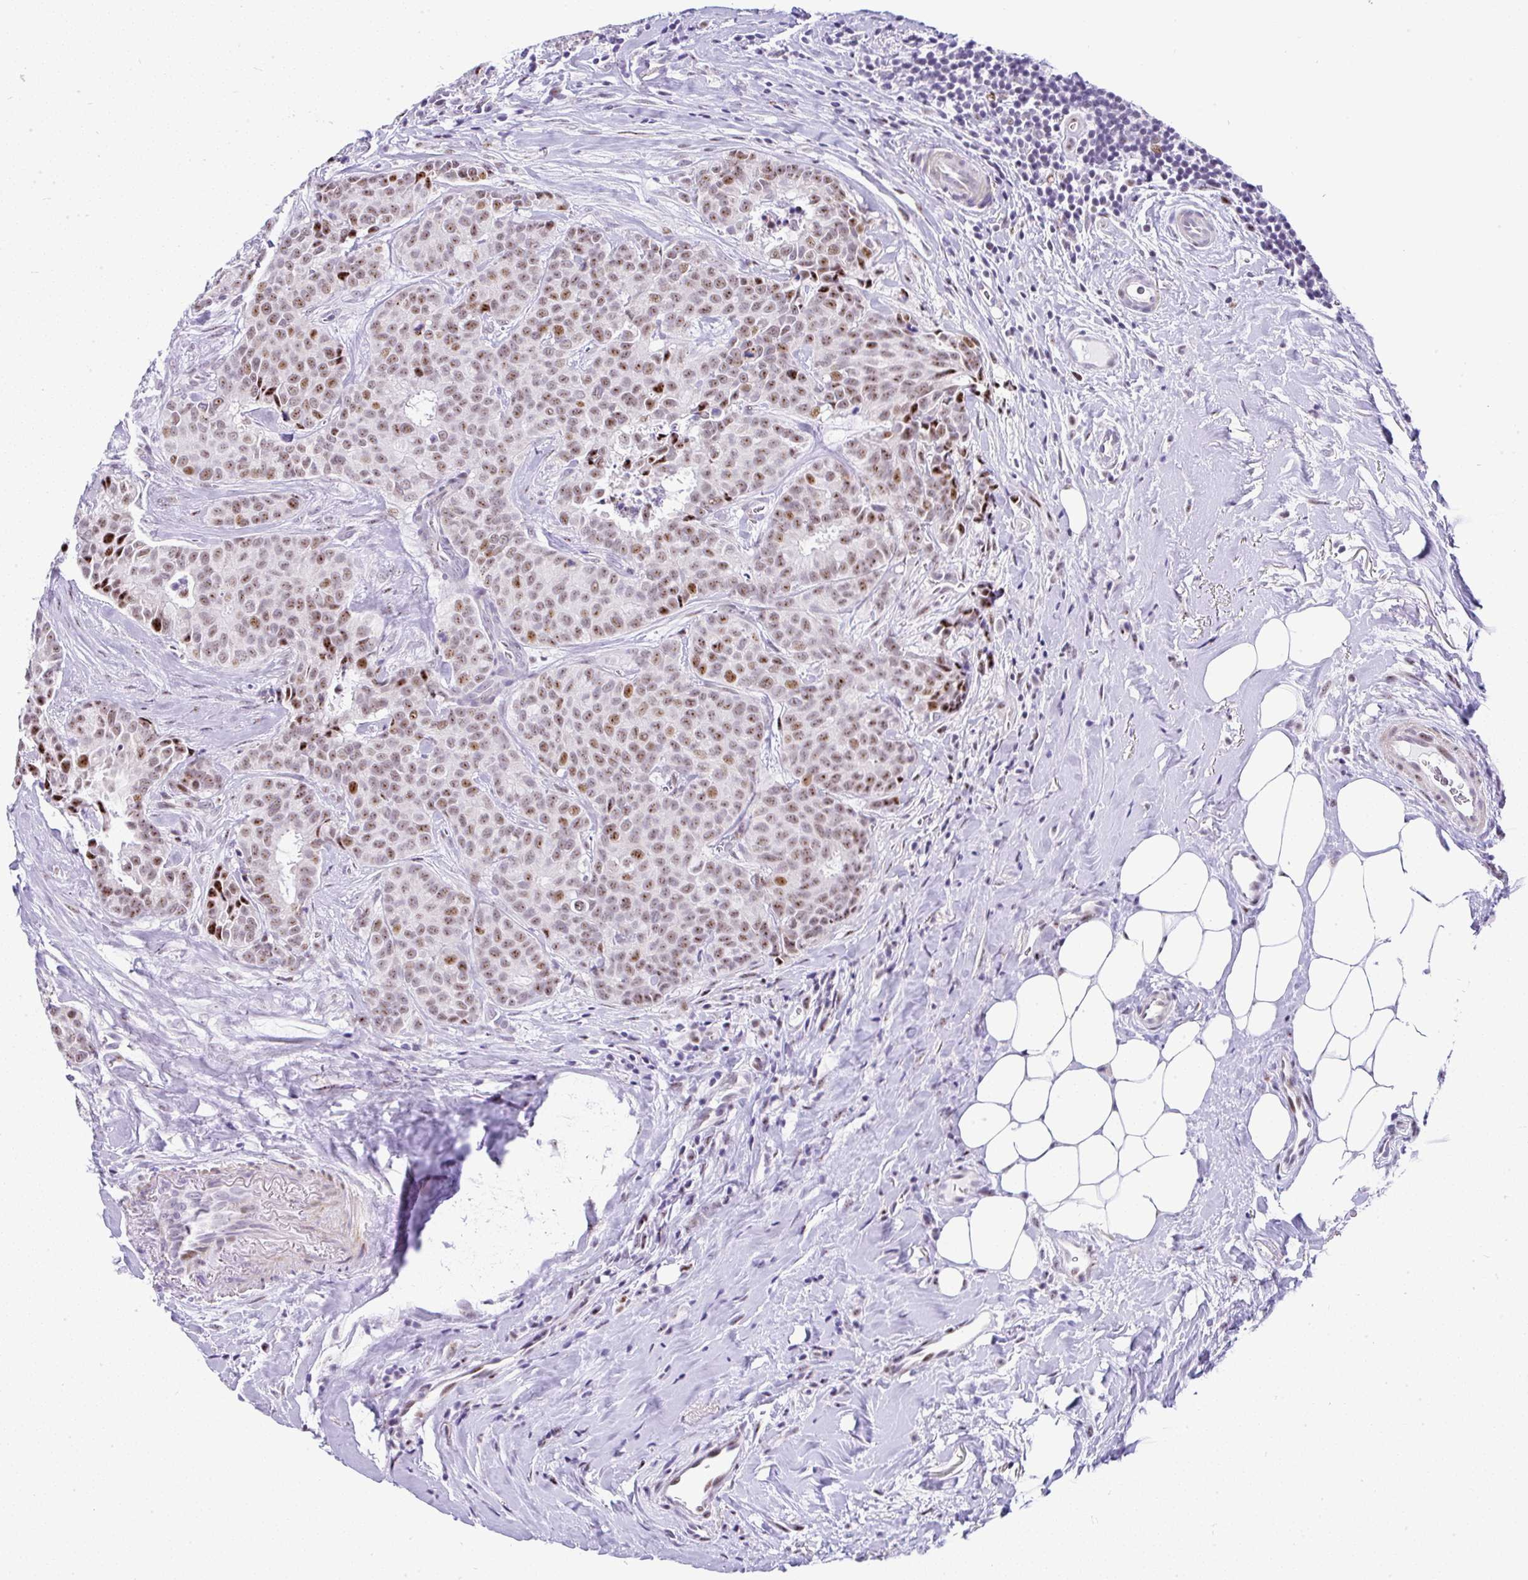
{"staining": {"intensity": "moderate", "quantity": ">75%", "location": "nuclear"}, "tissue": "breast cancer", "cell_type": "Tumor cells", "image_type": "cancer", "snomed": [{"axis": "morphology", "description": "Duct carcinoma"}, {"axis": "topography", "description": "Breast"}], "caption": "High-magnification brightfield microscopy of infiltrating ductal carcinoma (breast) stained with DAB (brown) and counterstained with hematoxylin (blue). tumor cells exhibit moderate nuclear expression is appreciated in approximately>75% of cells. (Brightfield microscopy of DAB IHC at high magnification).", "gene": "NR1D2", "patient": {"sex": "female", "age": 84}}